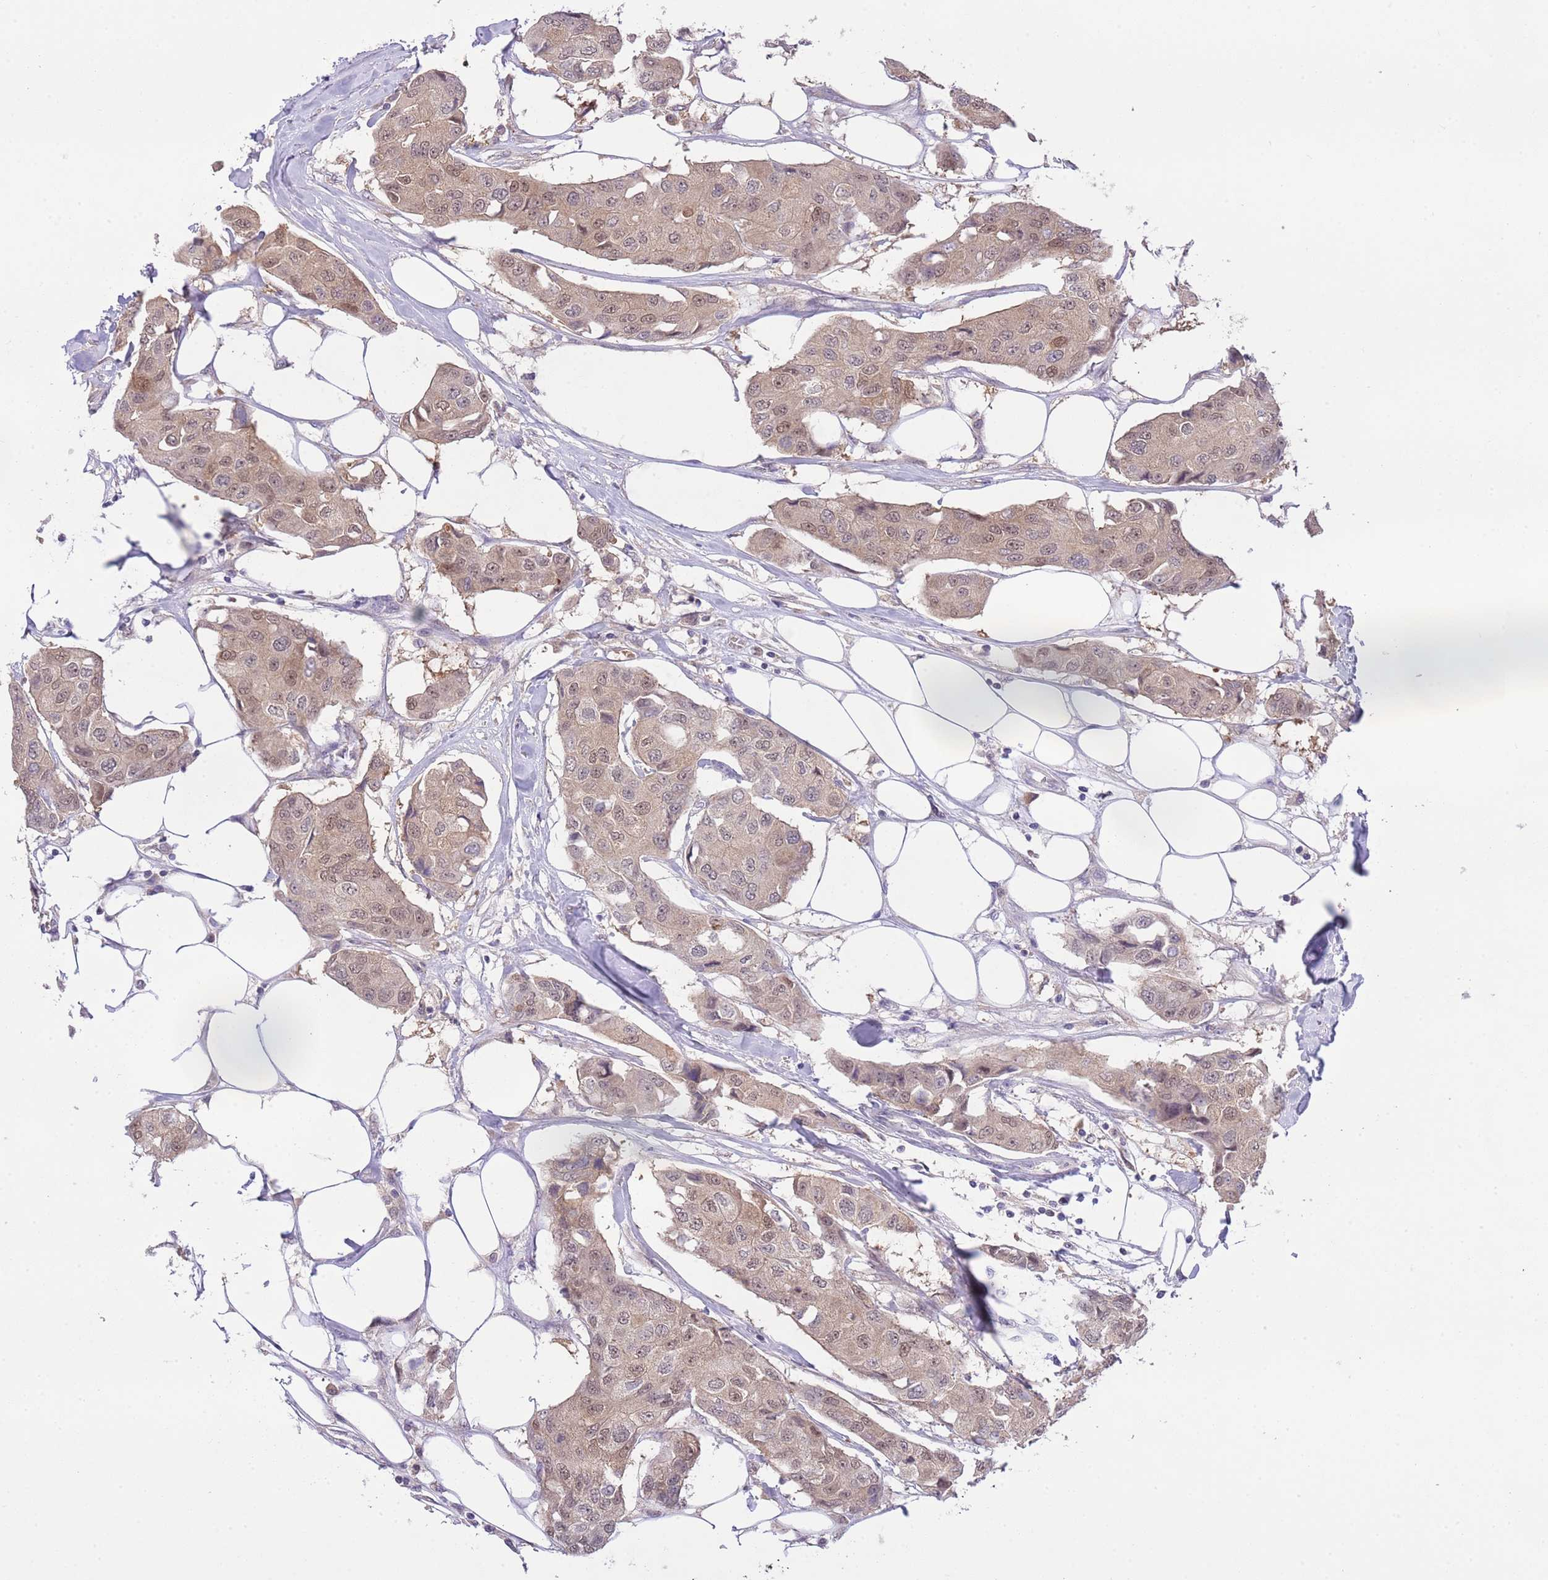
{"staining": {"intensity": "weak", "quantity": ">75%", "location": "cytoplasmic/membranous,nuclear"}, "tissue": "breast cancer", "cell_type": "Tumor cells", "image_type": "cancer", "snomed": [{"axis": "morphology", "description": "Duct carcinoma"}, {"axis": "topography", "description": "Breast"}], "caption": "Tumor cells show weak cytoplasmic/membranous and nuclear expression in about >75% of cells in infiltrating ductal carcinoma (breast).", "gene": "GALK2", "patient": {"sex": "female", "age": 80}}